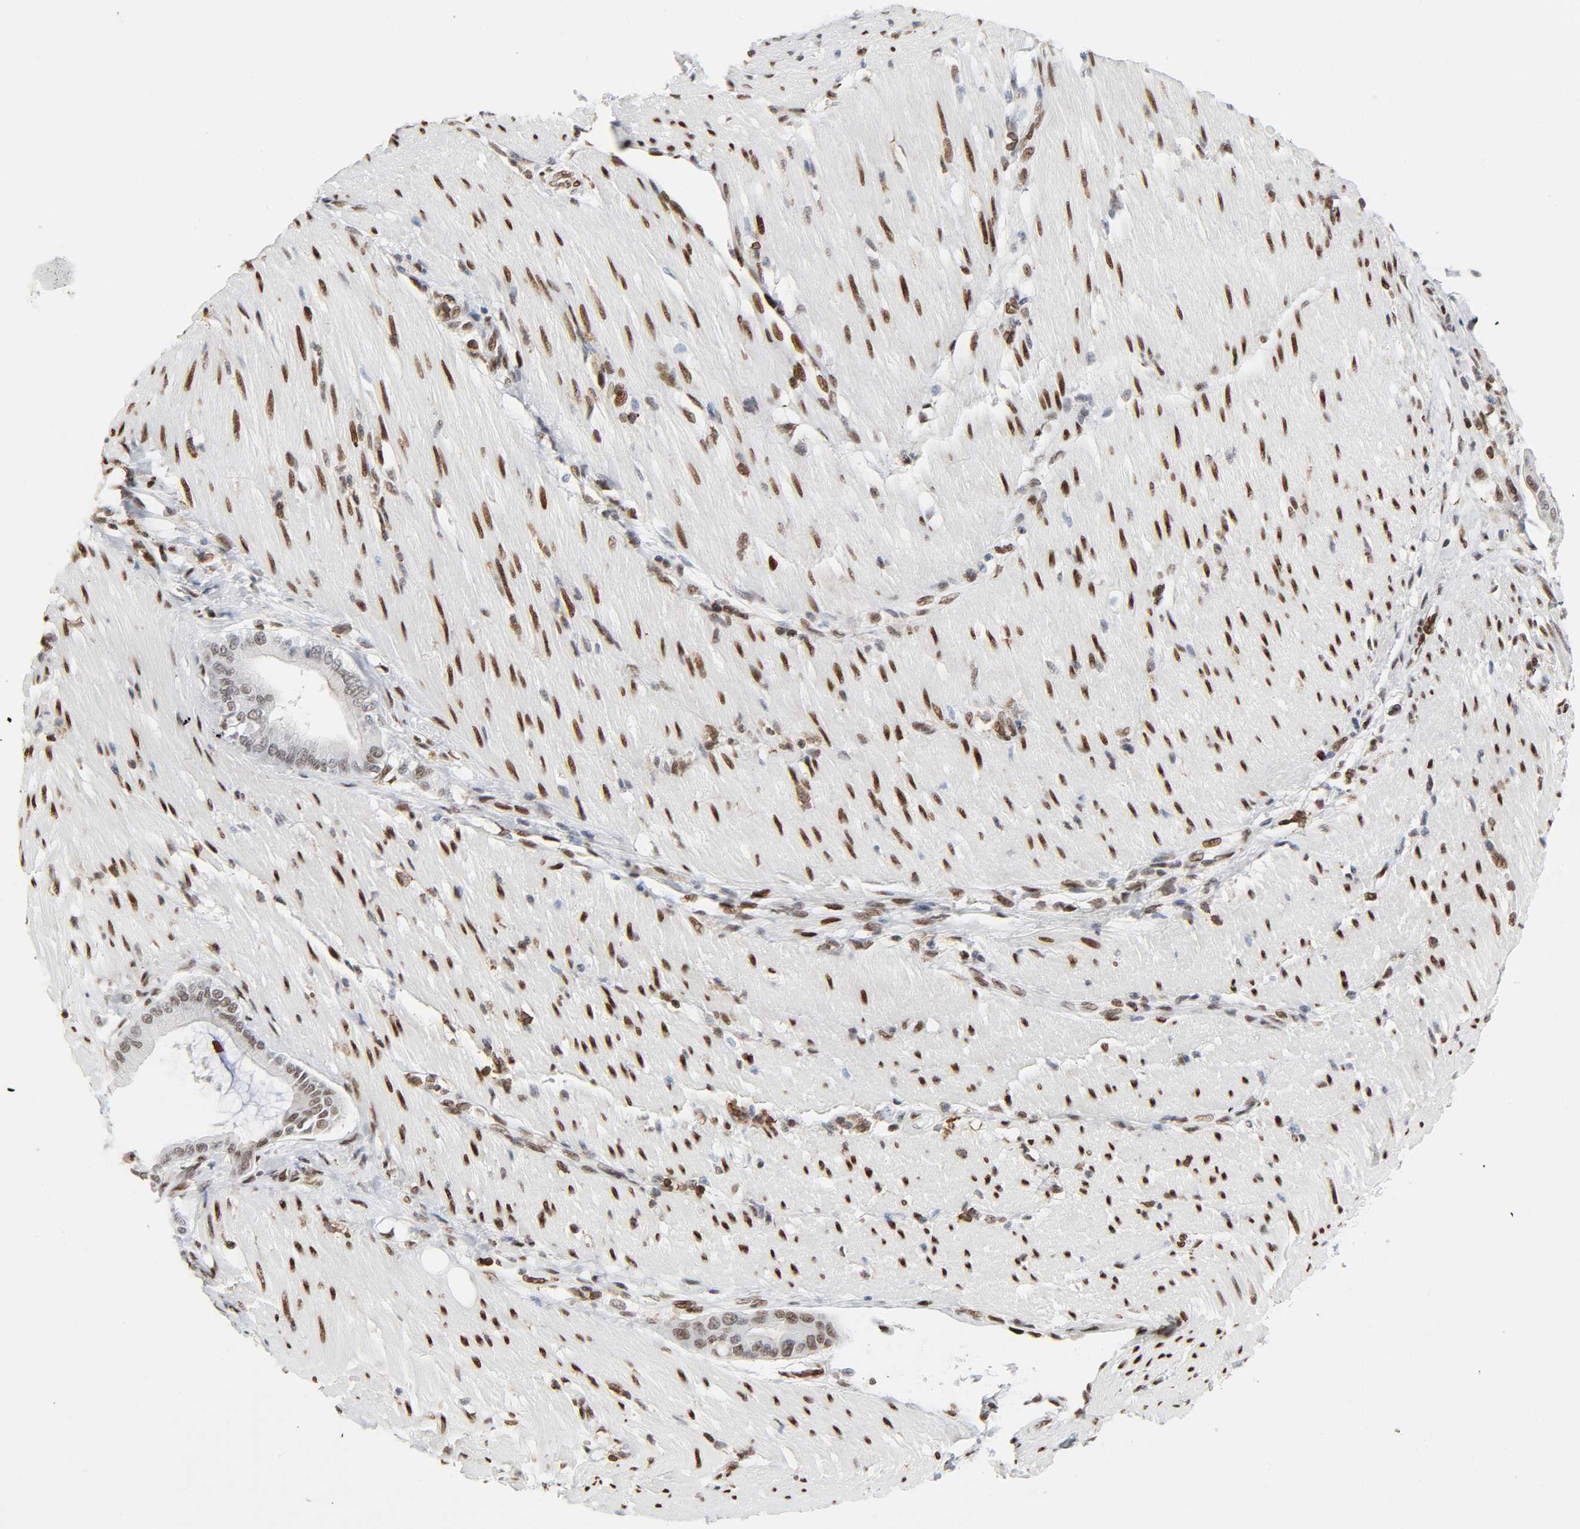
{"staining": {"intensity": "weak", "quantity": "<25%", "location": "nuclear"}, "tissue": "pancreatic cancer", "cell_type": "Tumor cells", "image_type": "cancer", "snomed": [{"axis": "morphology", "description": "Adenocarcinoma, NOS"}, {"axis": "morphology", "description": "Adenocarcinoma, metastatic, NOS"}, {"axis": "topography", "description": "Lymph node"}, {"axis": "topography", "description": "Pancreas"}, {"axis": "topography", "description": "Duodenum"}], "caption": "High magnification brightfield microscopy of adenocarcinoma (pancreatic) stained with DAB (brown) and counterstained with hematoxylin (blue): tumor cells show no significant staining.", "gene": "WAS", "patient": {"sex": "female", "age": 64}}